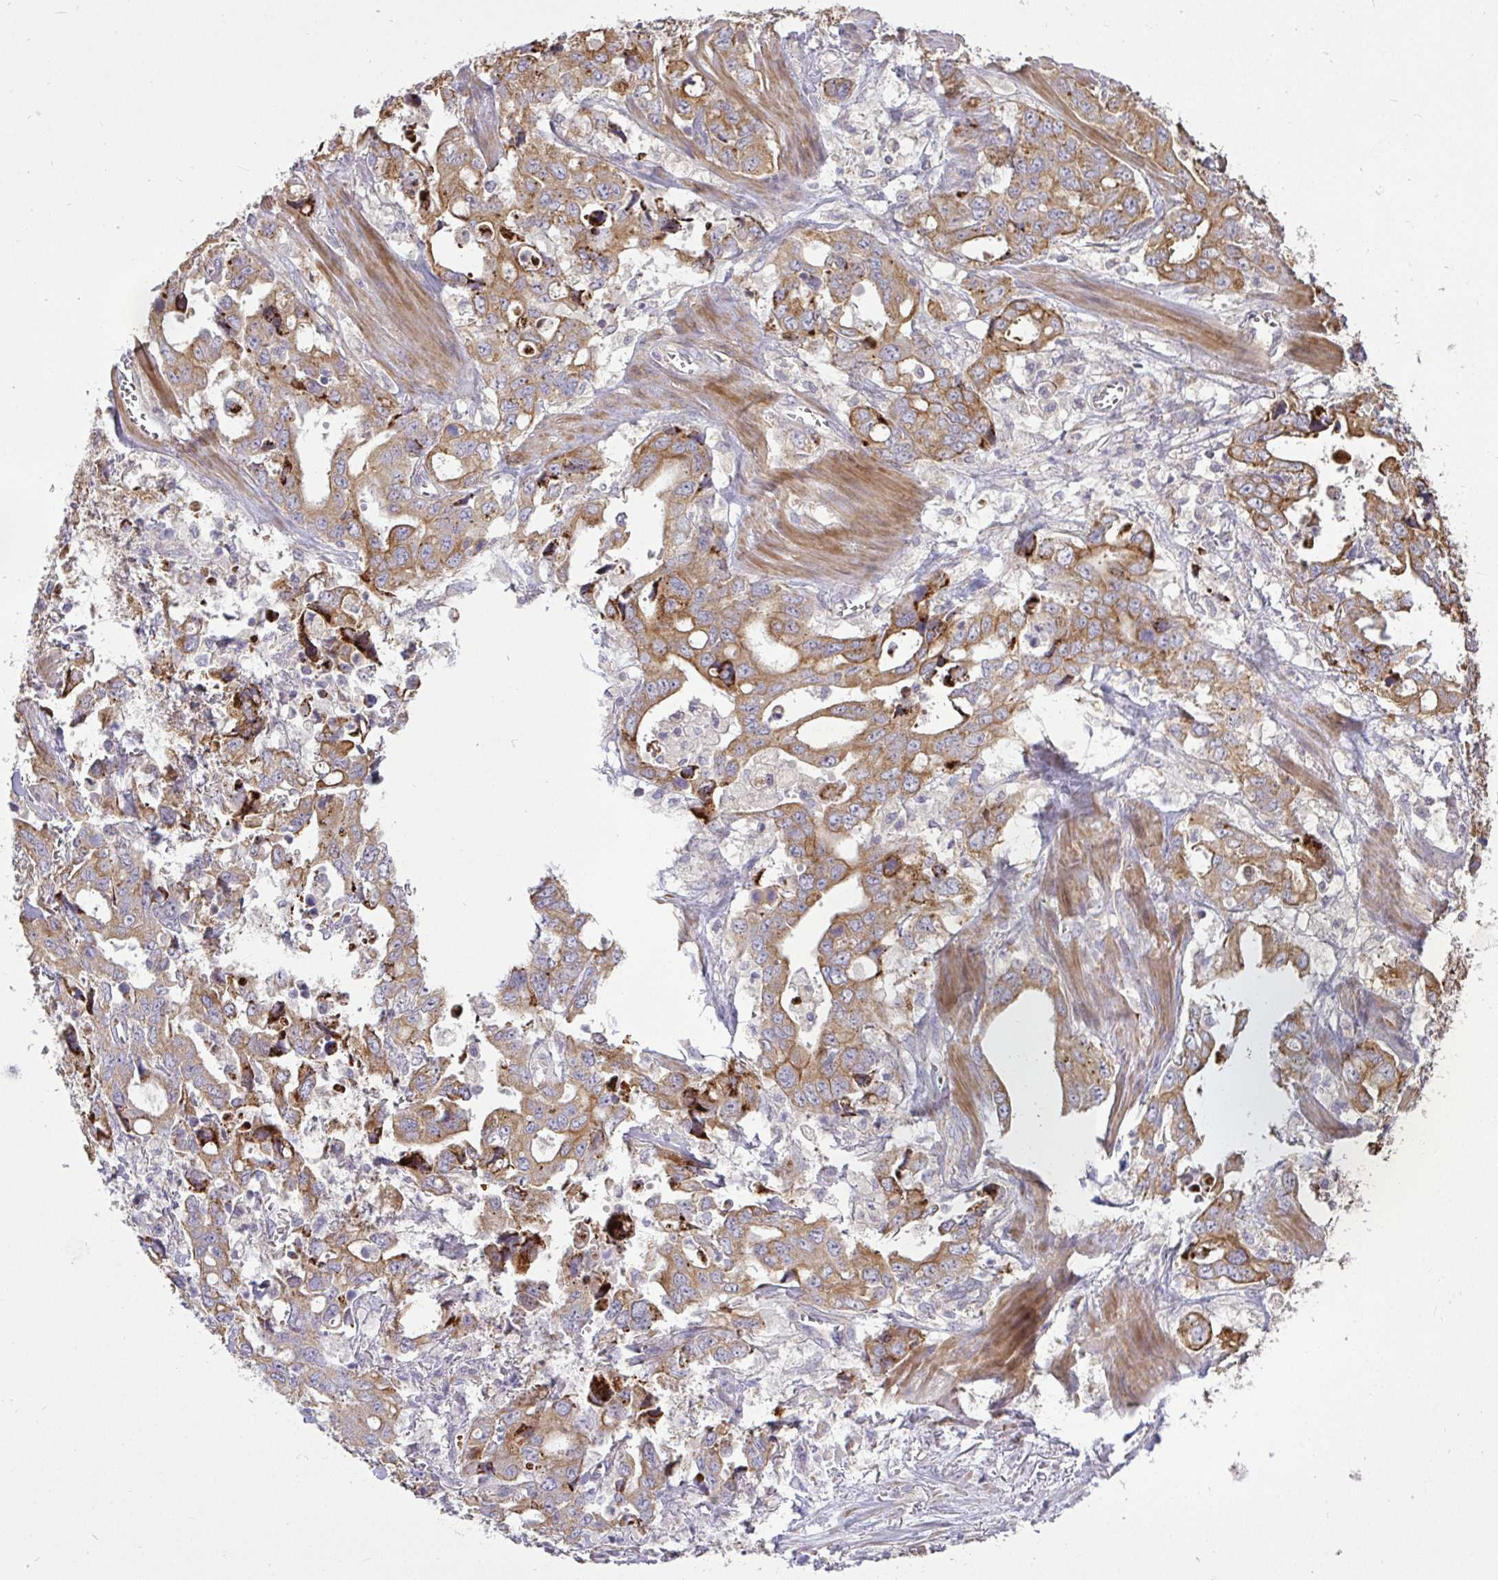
{"staining": {"intensity": "moderate", "quantity": ">75%", "location": "cytoplasmic/membranous"}, "tissue": "stomach cancer", "cell_type": "Tumor cells", "image_type": "cancer", "snomed": [{"axis": "morphology", "description": "Adenocarcinoma, NOS"}, {"axis": "topography", "description": "Stomach, upper"}], "caption": "A medium amount of moderate cytoplasmic/membranous expression is appreciated in approximately >75% of tumor cells in stomach cancer tissue. (DAB (3,3'-diaminobenzidine) = brown stain, brightfield microscopy at high magnification).", "gene": "STRIP1", "patient": {"sex": "male", "age": 74}}